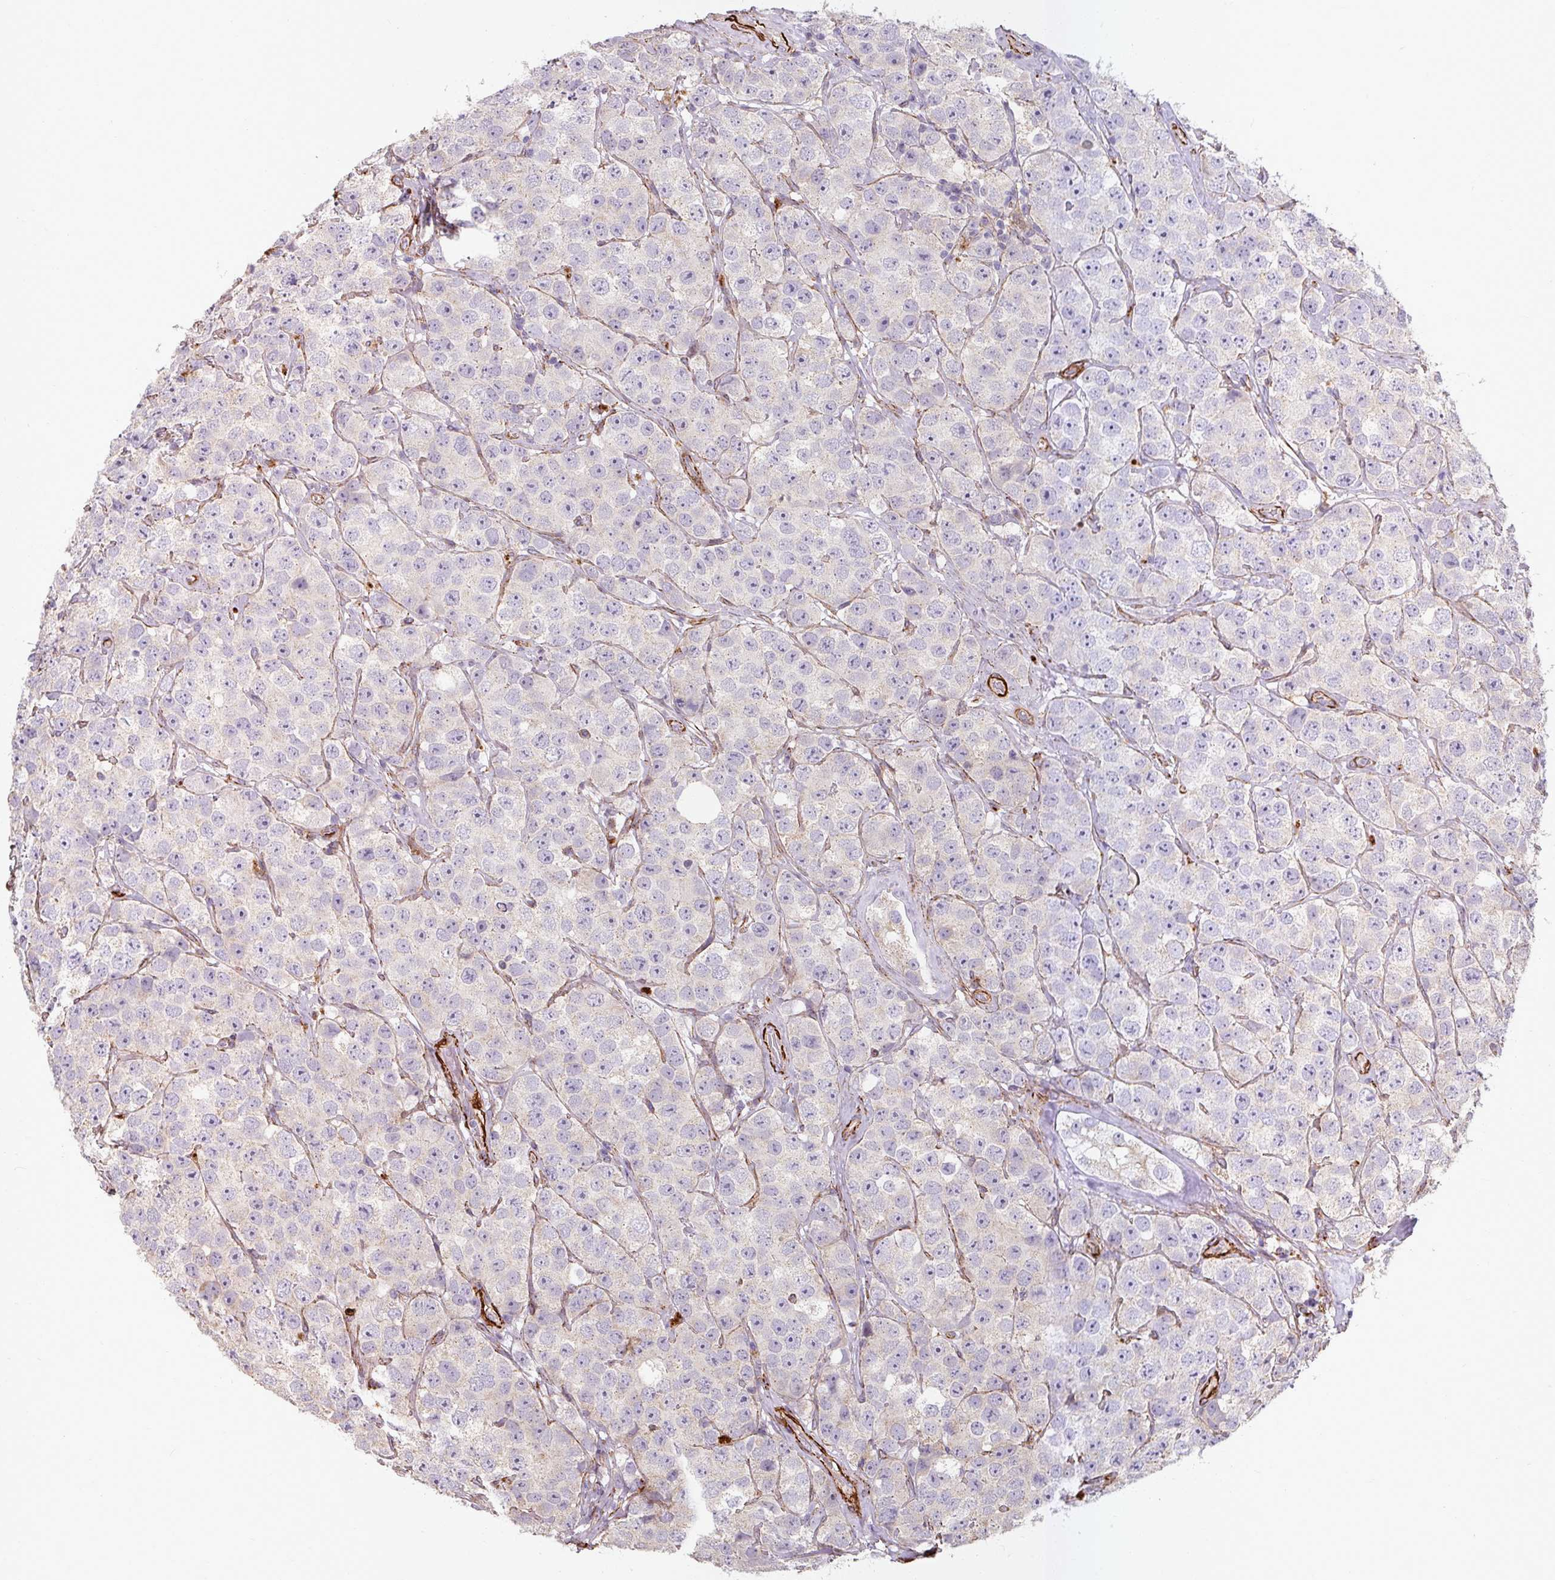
{"staining": {"intensity": "negative", "quantity": "none", "location": "none"}, "tissue": "testis cancer", "cell_type": "Tumor cells", "image_type": "cancer", "snomed": [{"axis": "morphology", "description": "Seminoma, NOS"}, {"axis": "topography", "description": "Testis"}], "caption": "Tumor cells show no significant positivity in testis cancer.", "gene": "MRPS5", "patient": {"sex": "male", "age": 28}}